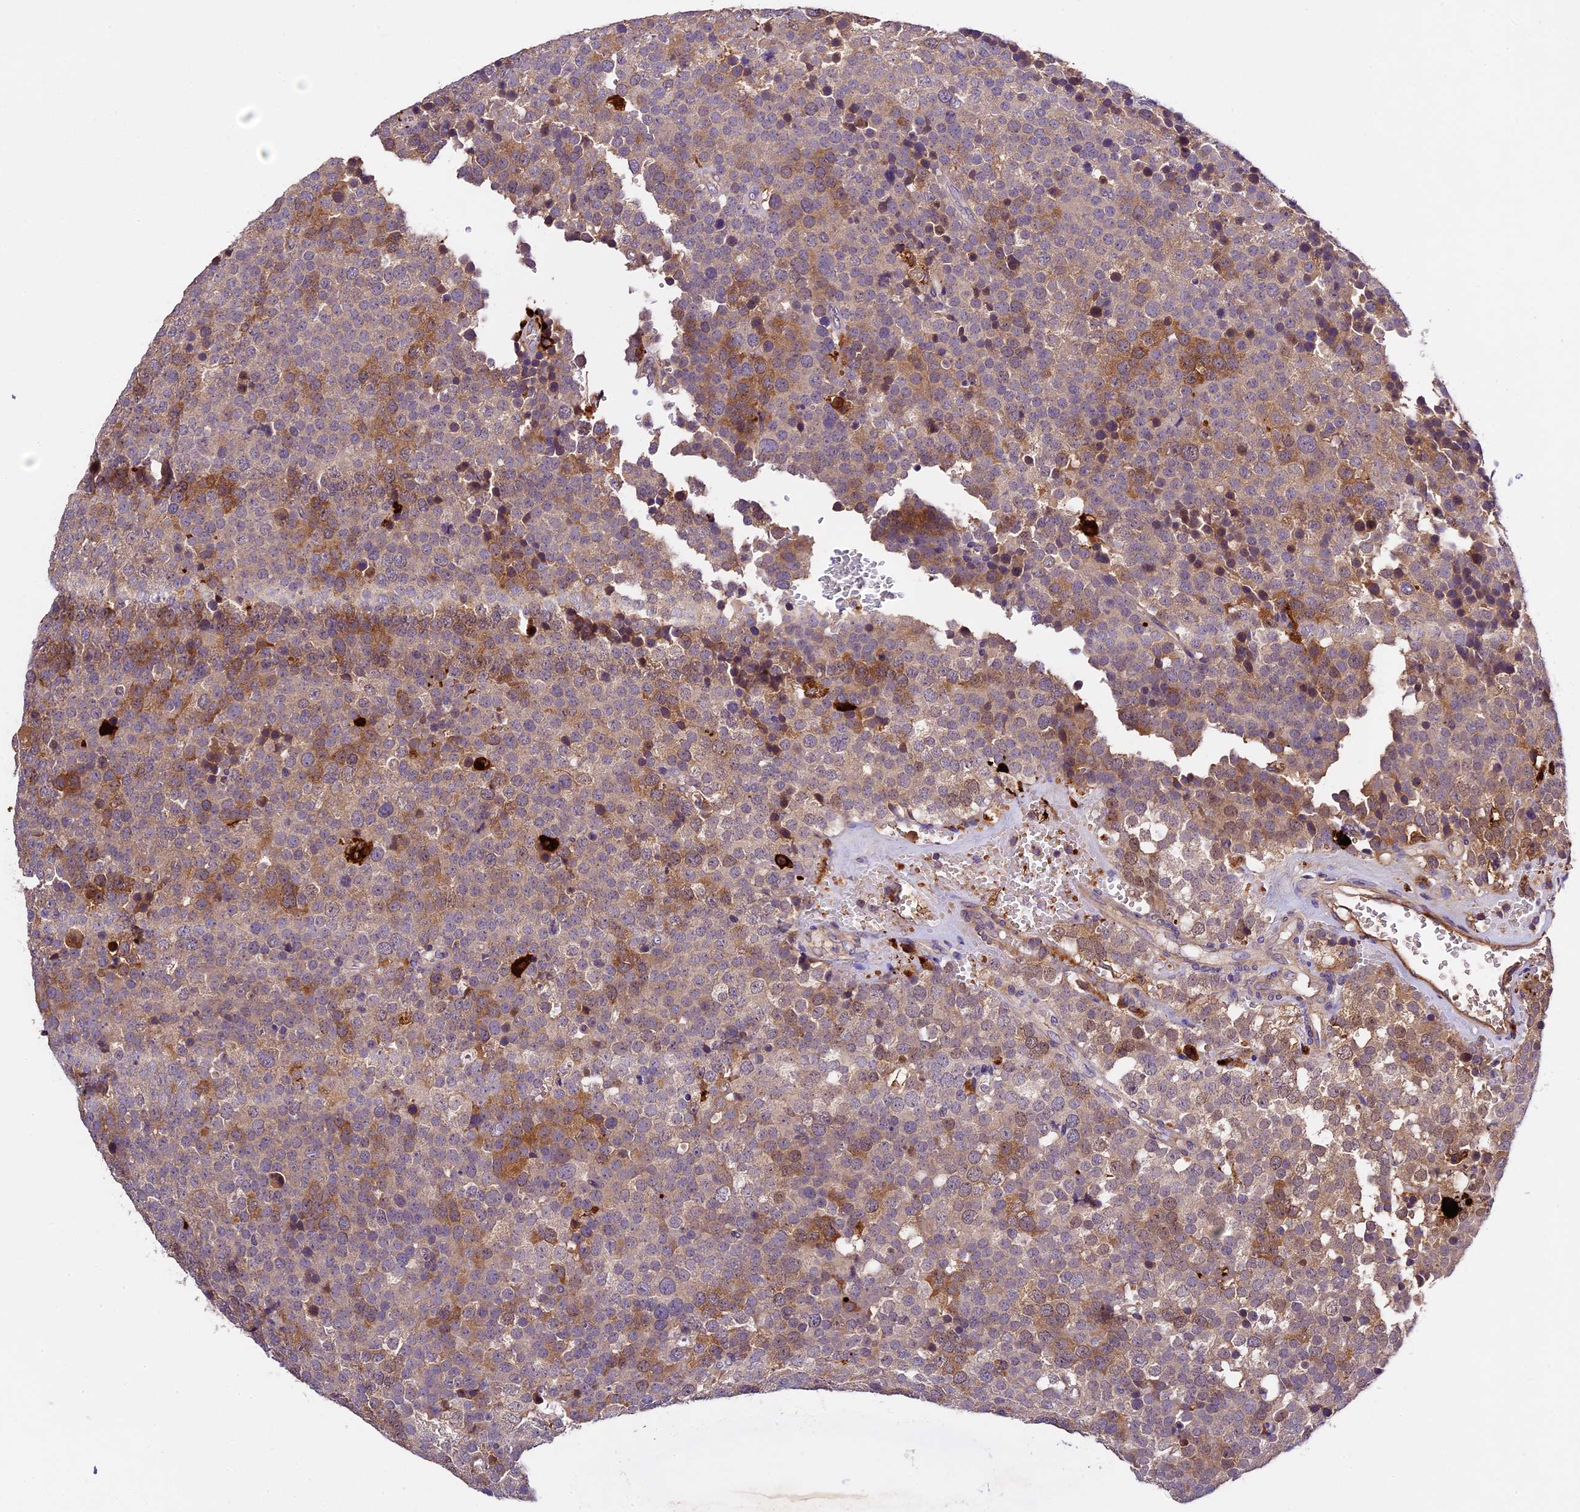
{"staining": {"intensity": "moderate", "quantity": "<25%", "location": "cytoplasmic/membranous"}, "tissue": "testis cancer", "cell_type": "Tumor cells", "image_type": "cancer", "snomed": [{"axis": "morphology", "description": "Seminoma, NOS"}, {"axis": "topography", "description": "Testis"}], "caption": "Immunohistochemical staining of human testis cancer displays low levels of moderate cytoplasmic/membranous staining in approximately <25% of tumor cells. The staining is performed using DAB brown chromogen to label protein expression. The nuclei are counter-stained blue using hematoxylin.", "gene": "CILP2", "patient": {"sex": "male", "age": 71}}